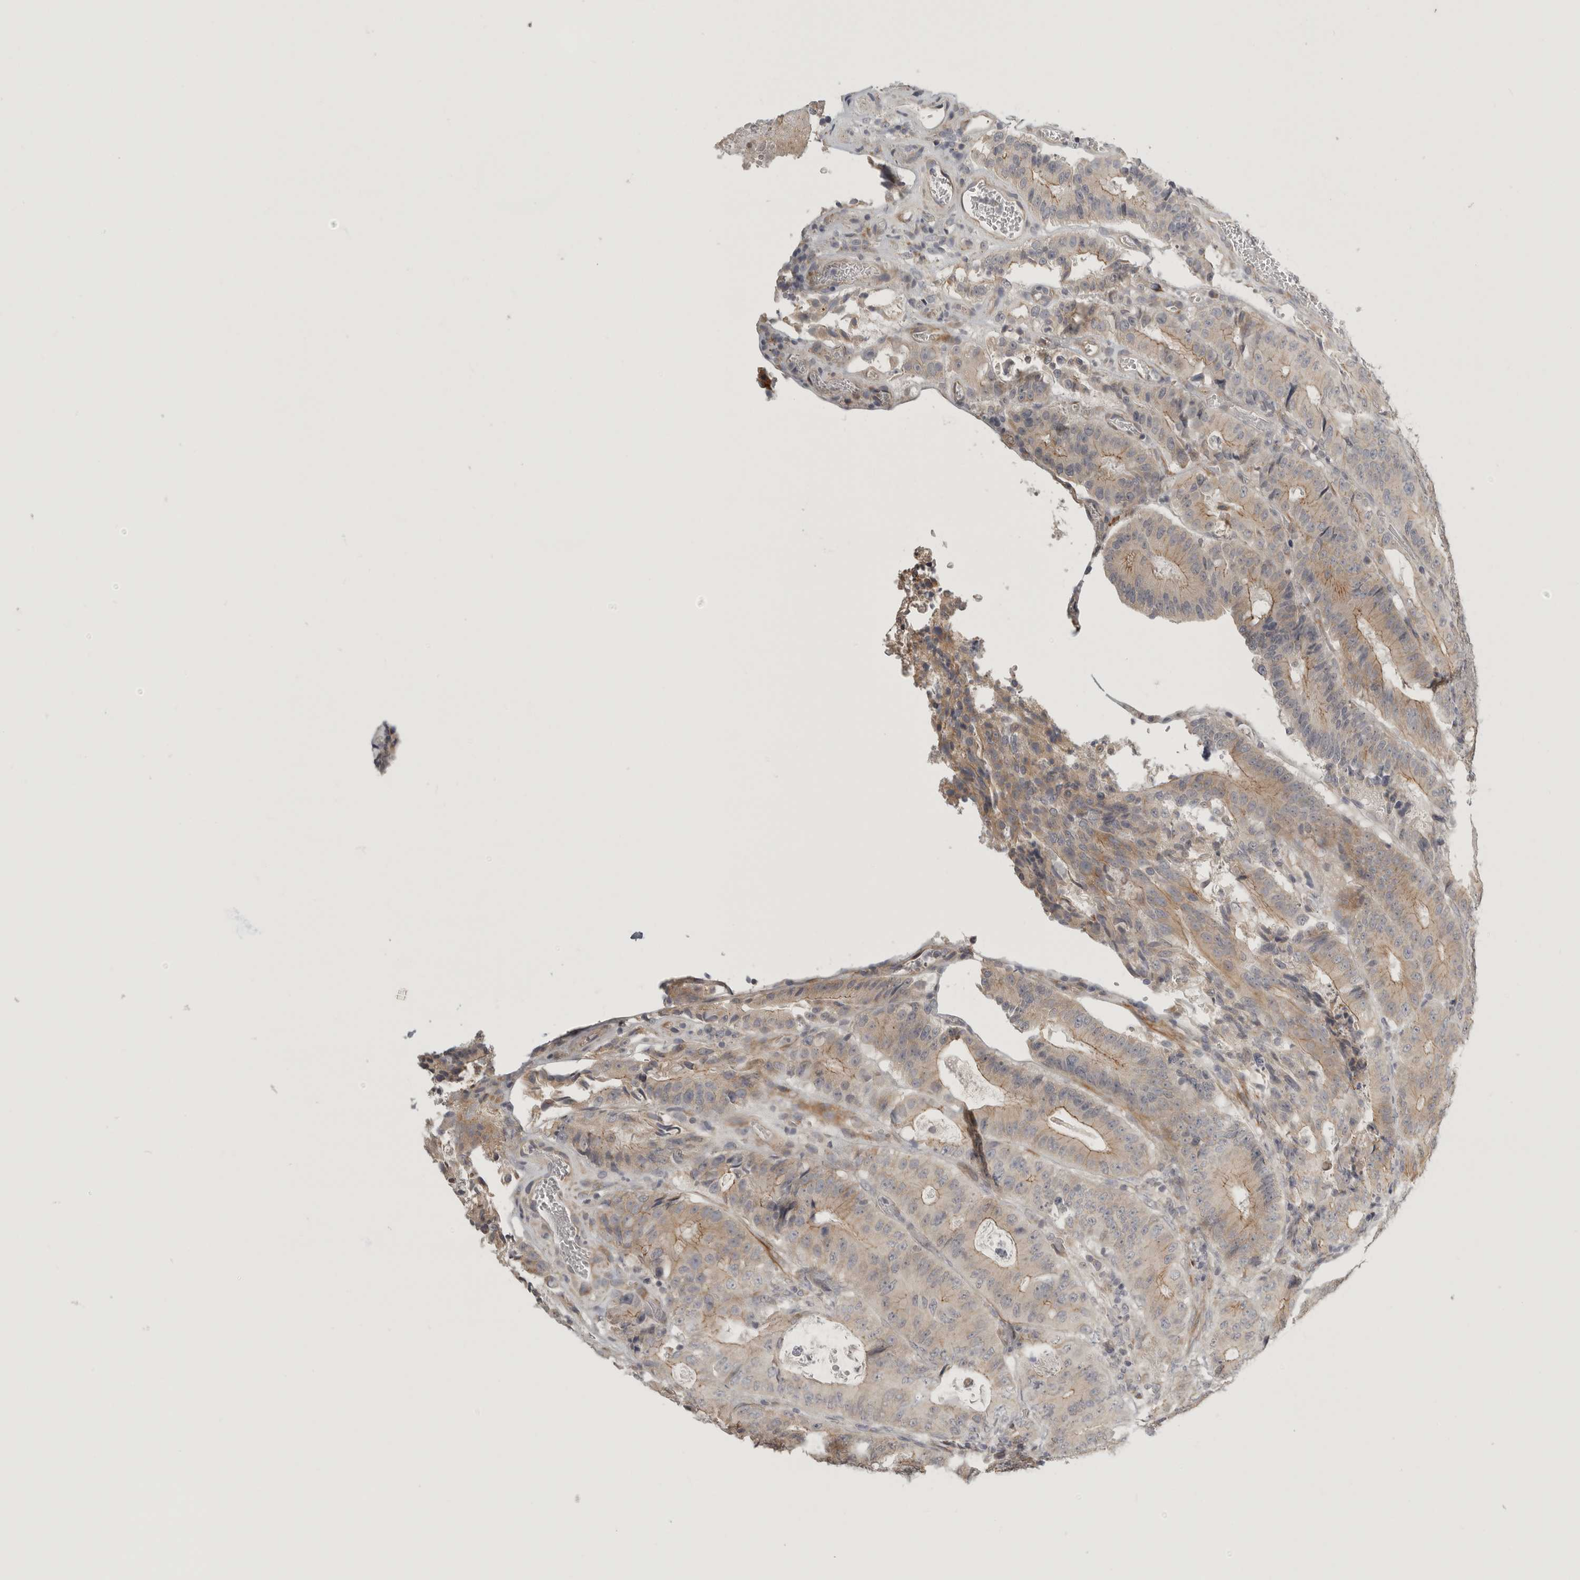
{"staining": {"intensity": "weak", "quantity": "<25%", "location": "cytoplasmic/membranous"}, "tissue": "colorectal cancer", "cell_type": "Tumor cells", "image_type": "cancer", "snomed": [{"axis": "morphology", "description": "Adenocarcinoma, NOS"}, {"axis": "topography", "description": "Colon"}], "caption": "Histopathology image shows no significant protein positivity in tumor cells of colorectal adenocarcinoma.", "gene": "STAB2", "patient": {"sex": "male", "age": 83}}